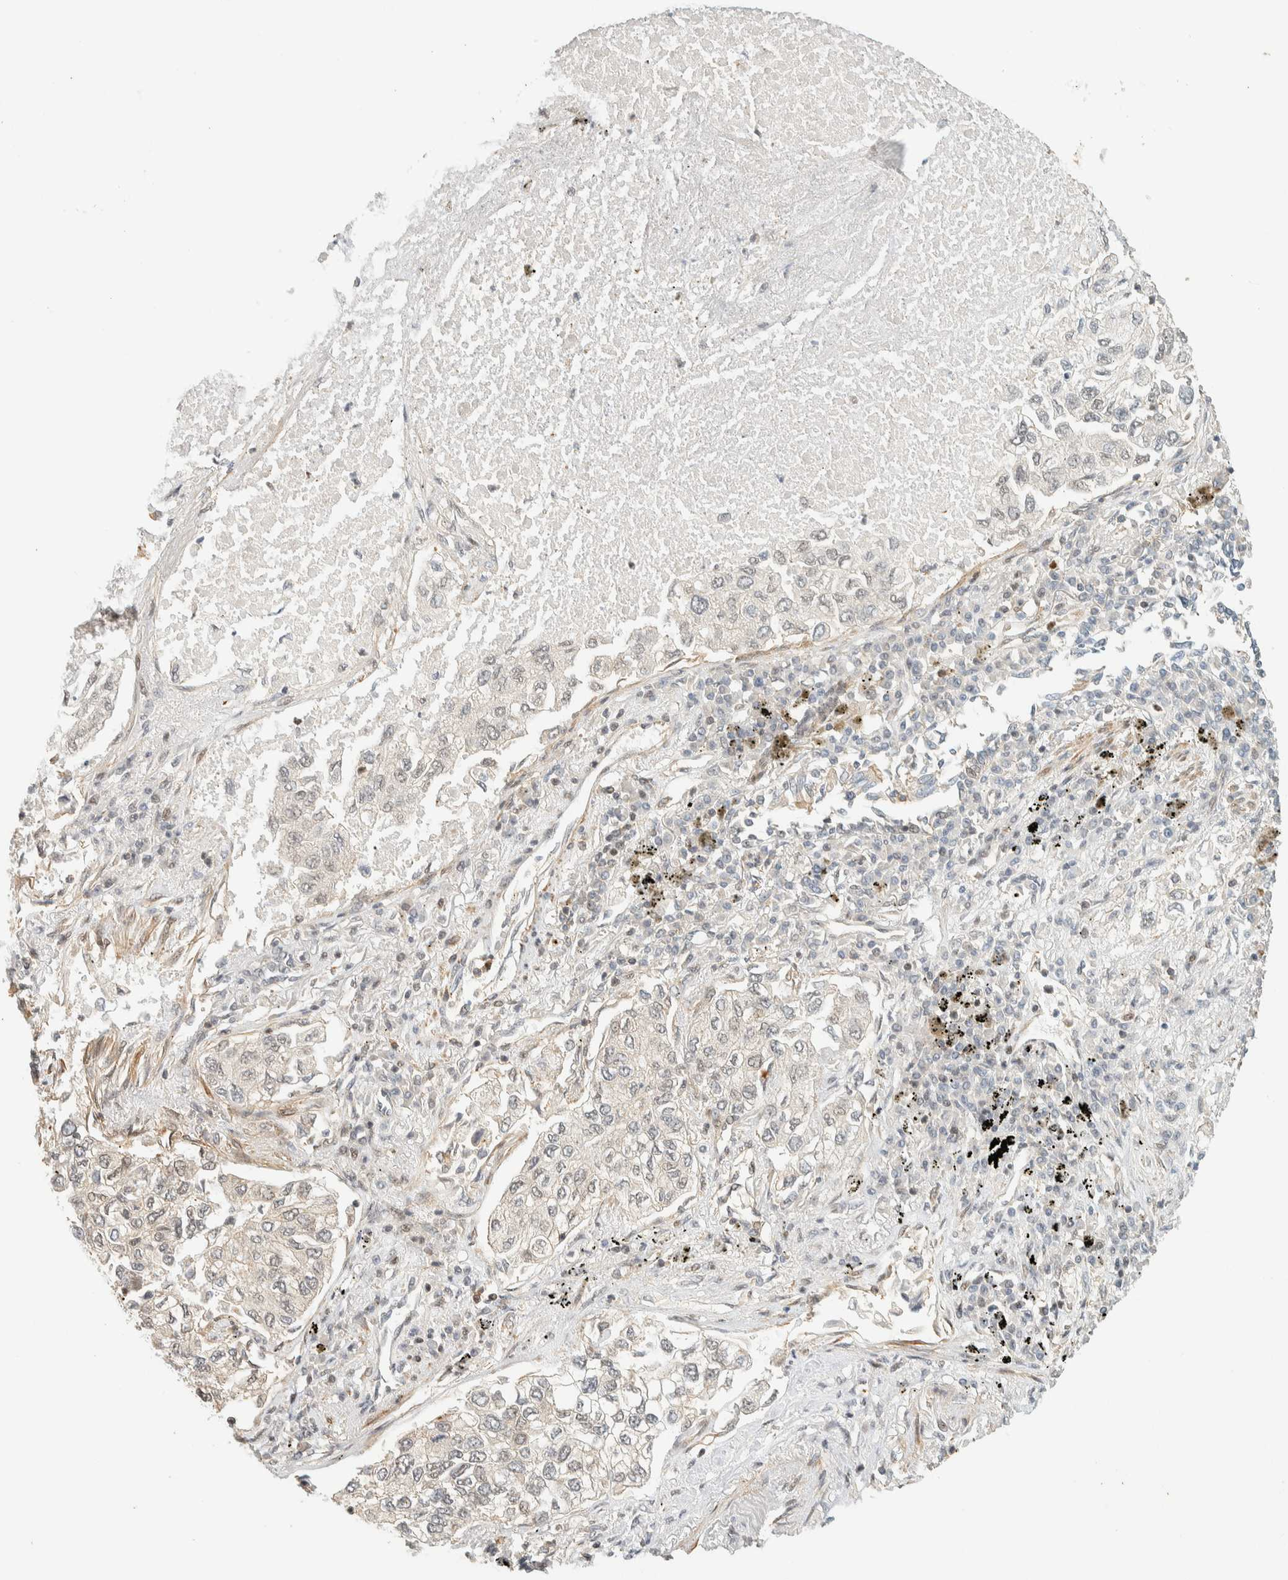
{"staining": {"intensity": "weak", "quantity": "<25%", "location": "cytoplasmic/membranous,nuclear"}, "tissue": "lung cancer", "cell_type": "Tumor cells", "image_type": "cancer", "snomed": [{"axis": "morphology", "description": "Inflammation, NOS"}, {"axis": "morphology", "description": "Adenocarcinoma, NOS"}, {"axis": "topography", "description": "Lung"}], "caption": "Tumor cells show no significant protein staining in lung cancer (adenocarcinoma). Brightfield microscopy of immunohistochemistry stained with DAB (3,3'-diaminobenzidine) (brown) and hematoxylin (blue), captured at high magnification.", "gene": "ARFGEF1", "patient": {"sex": "male", "age": 63}}